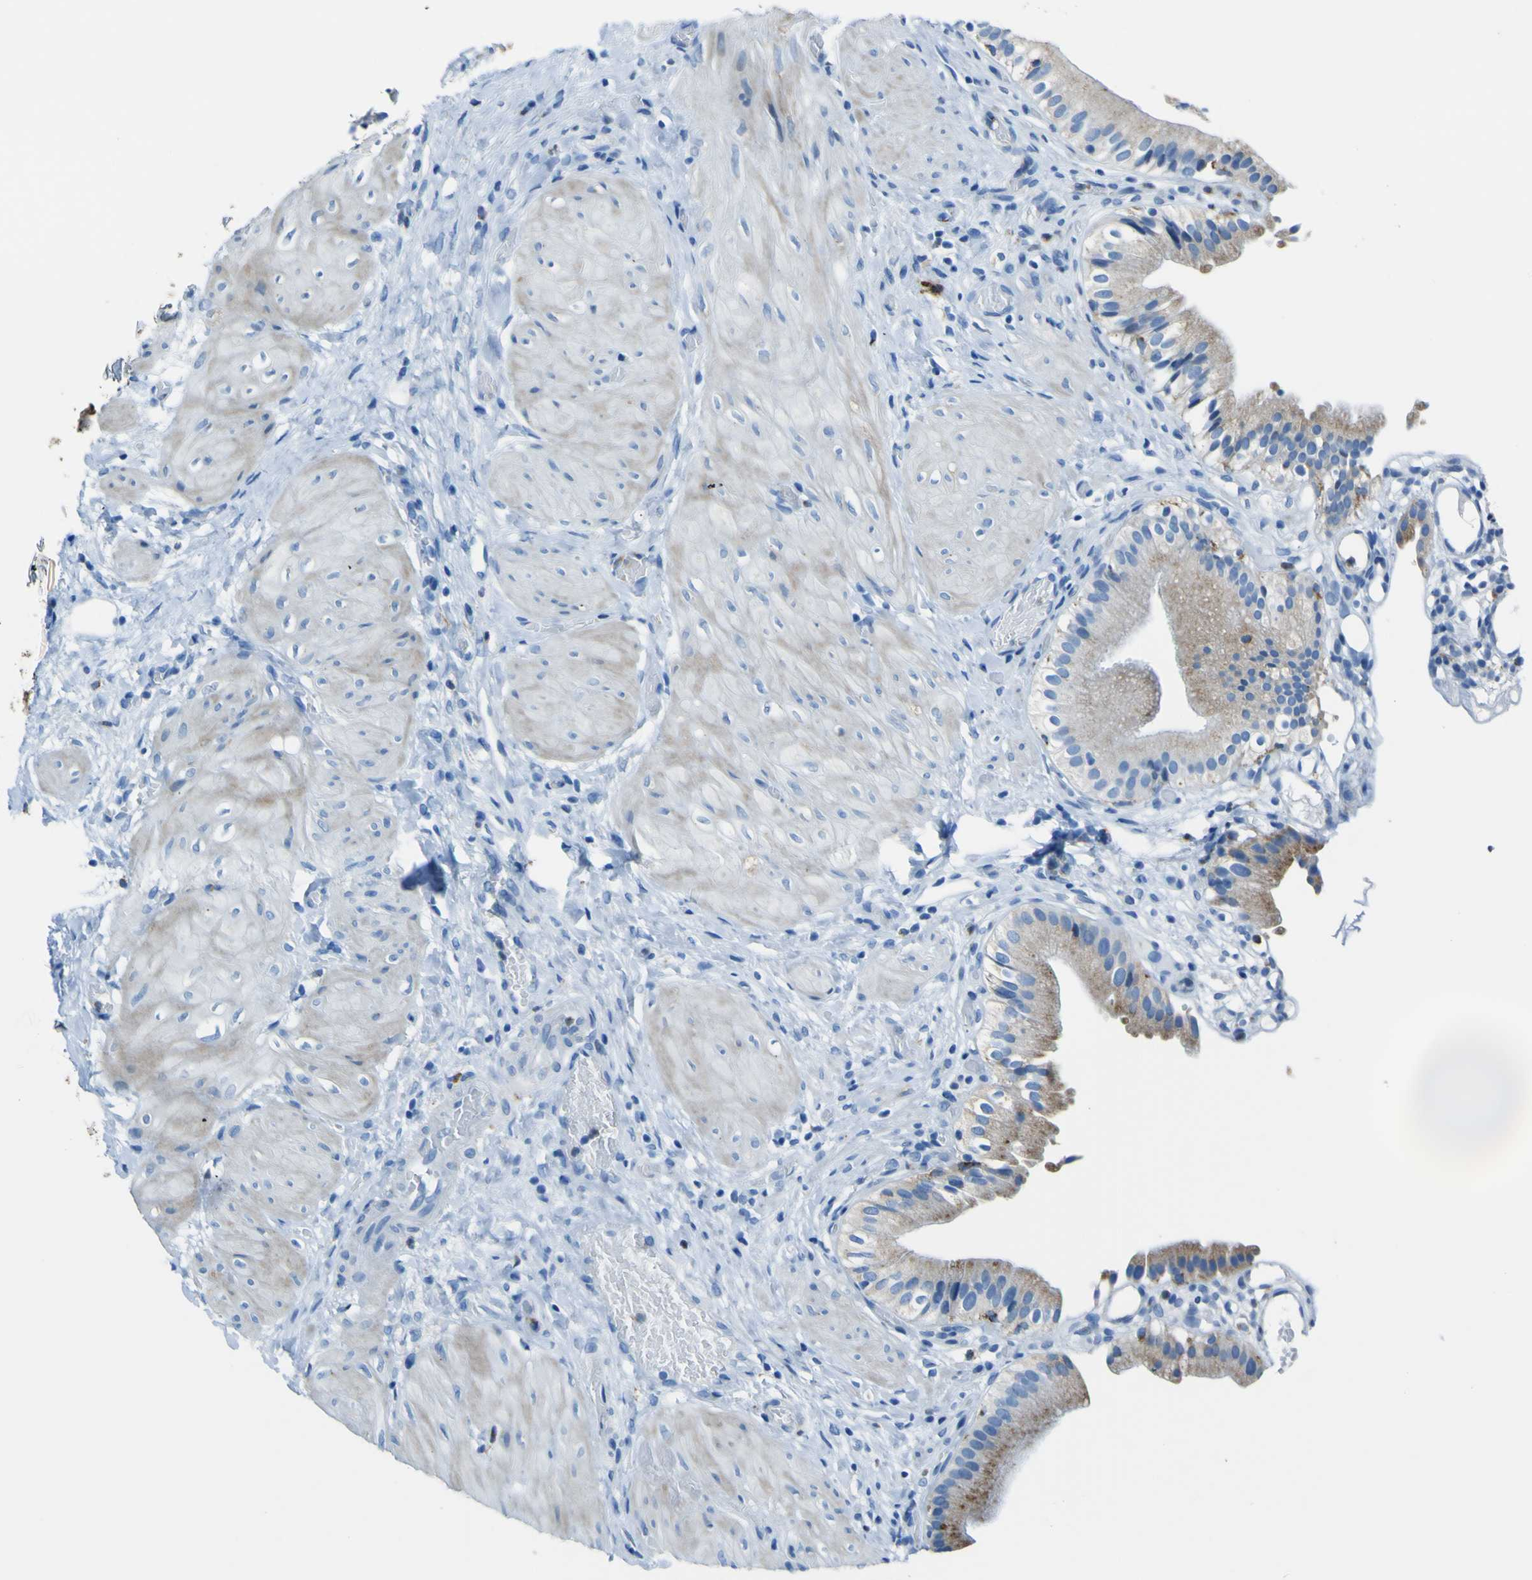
{"staining": {"intensity": "moderate", "quantity": ">75%", "location": "cytoplasmic/membranous"}, "tissue": "gallbladder", "cell_type": "Glandular cells", "image_type": "normal", "snomed": [{"axis": "morphology", "description": "Normal tissue, NOS"}, {"axis": "topography", "description": "Gallbladder"}], "caption": "Glandular cells reveal moderate cytoplasmic/membranous positivity in about >75% of cells in unremarkable gallbladder.", "gene": "ACSL1", "patient": {"sex": "male", "age": 65}}